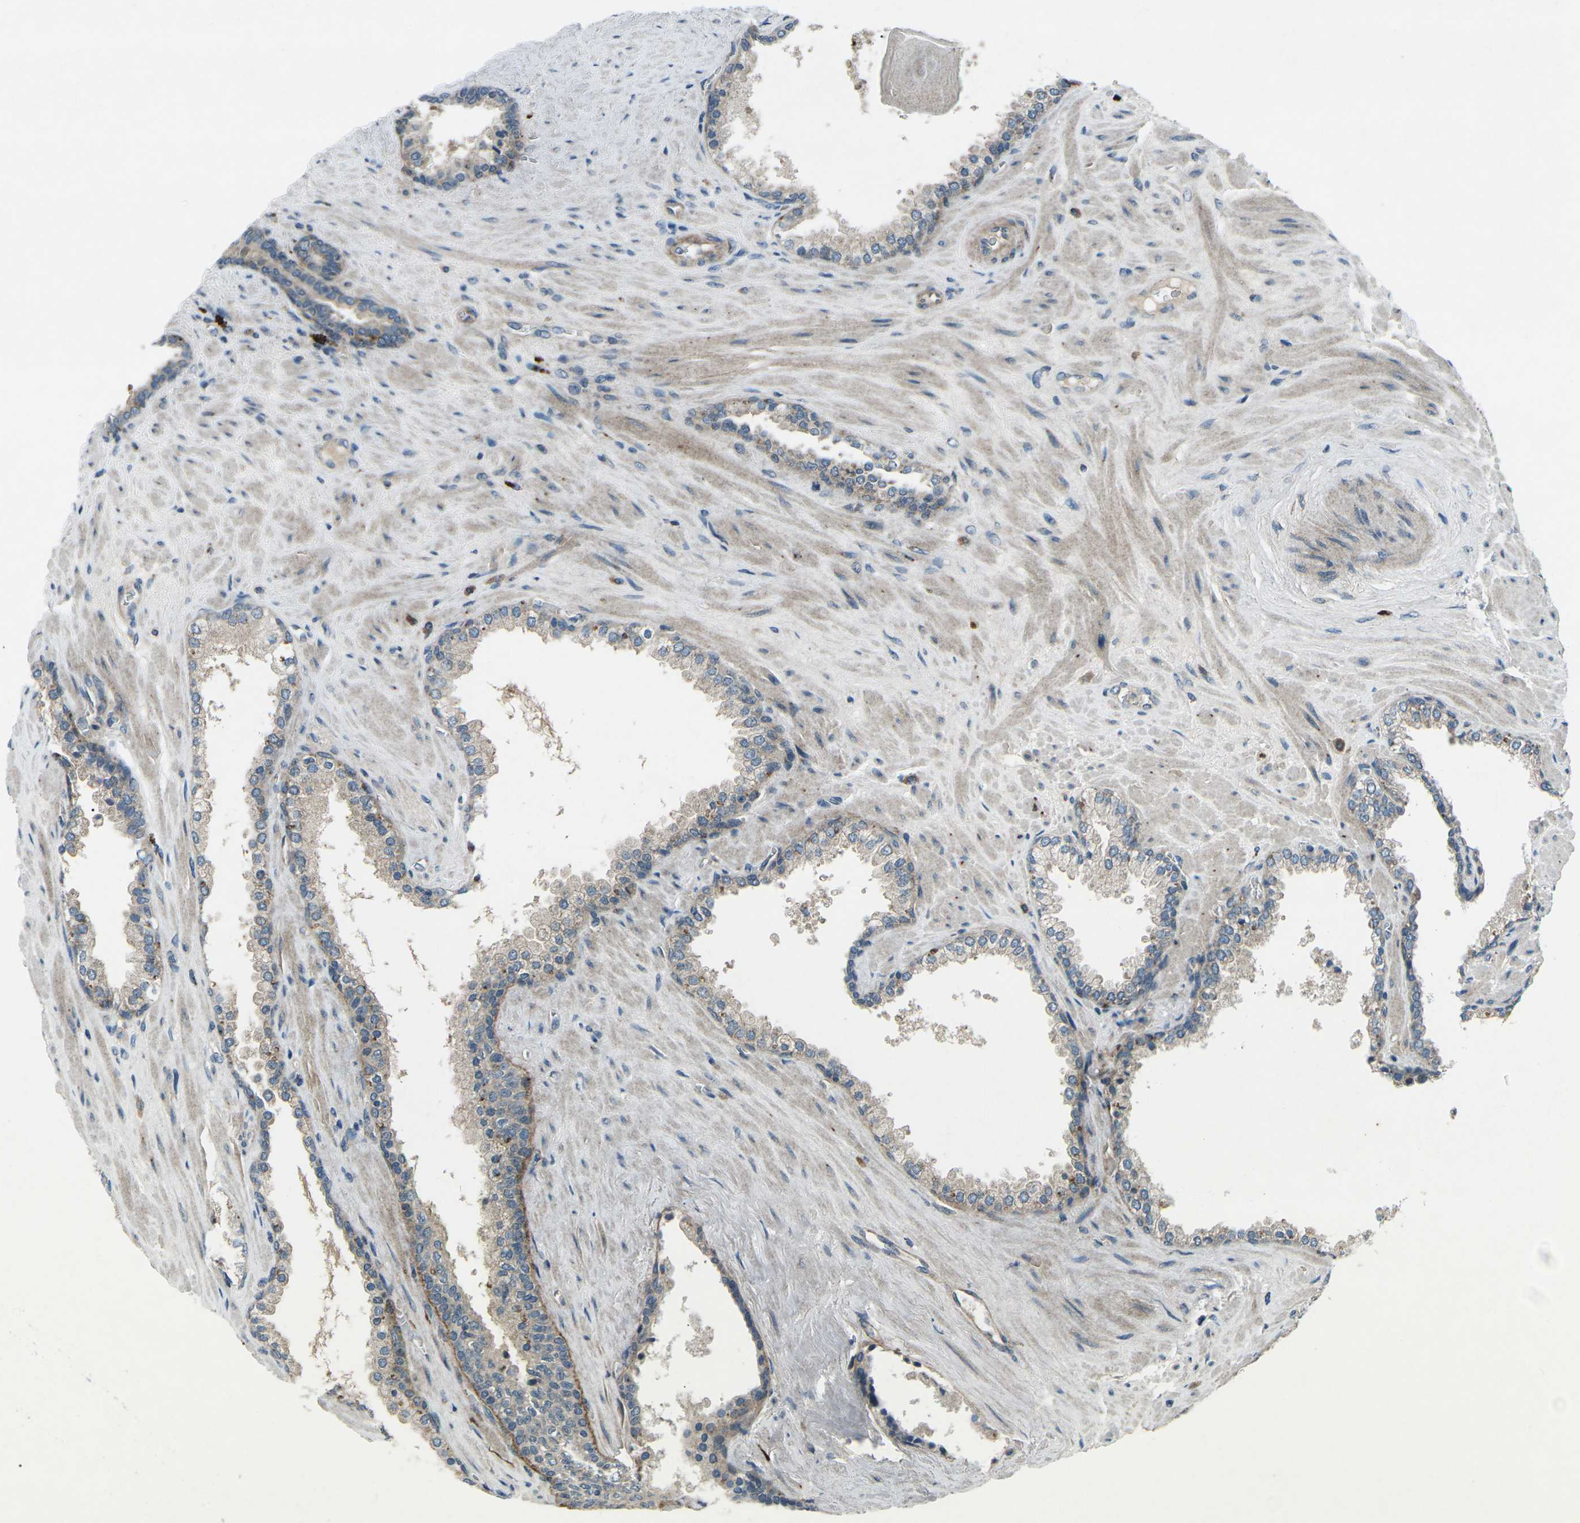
{"staining": {"intensity": "weak", "quantity": ">75%", "location": "cytoplasmic/membranous"}, "tissue": "prostate cancer", "cell_type": "Tumor cells", "image_type": "cancer", "snomed": [{"axis": "morphology", "description": "Adenocarcinoma, Low grade"}, {"axis": "topography", "description": "Prostate"}], "caption": "Immunohistochemical staining of human prostate low-grade adenocarcinoma reveals low levels of weak cytoplasmic/membranous protein staining in approximately >75% of tumor cells.", "gene": "CDK16", "patient": {"sex": "male", "age": 63}}